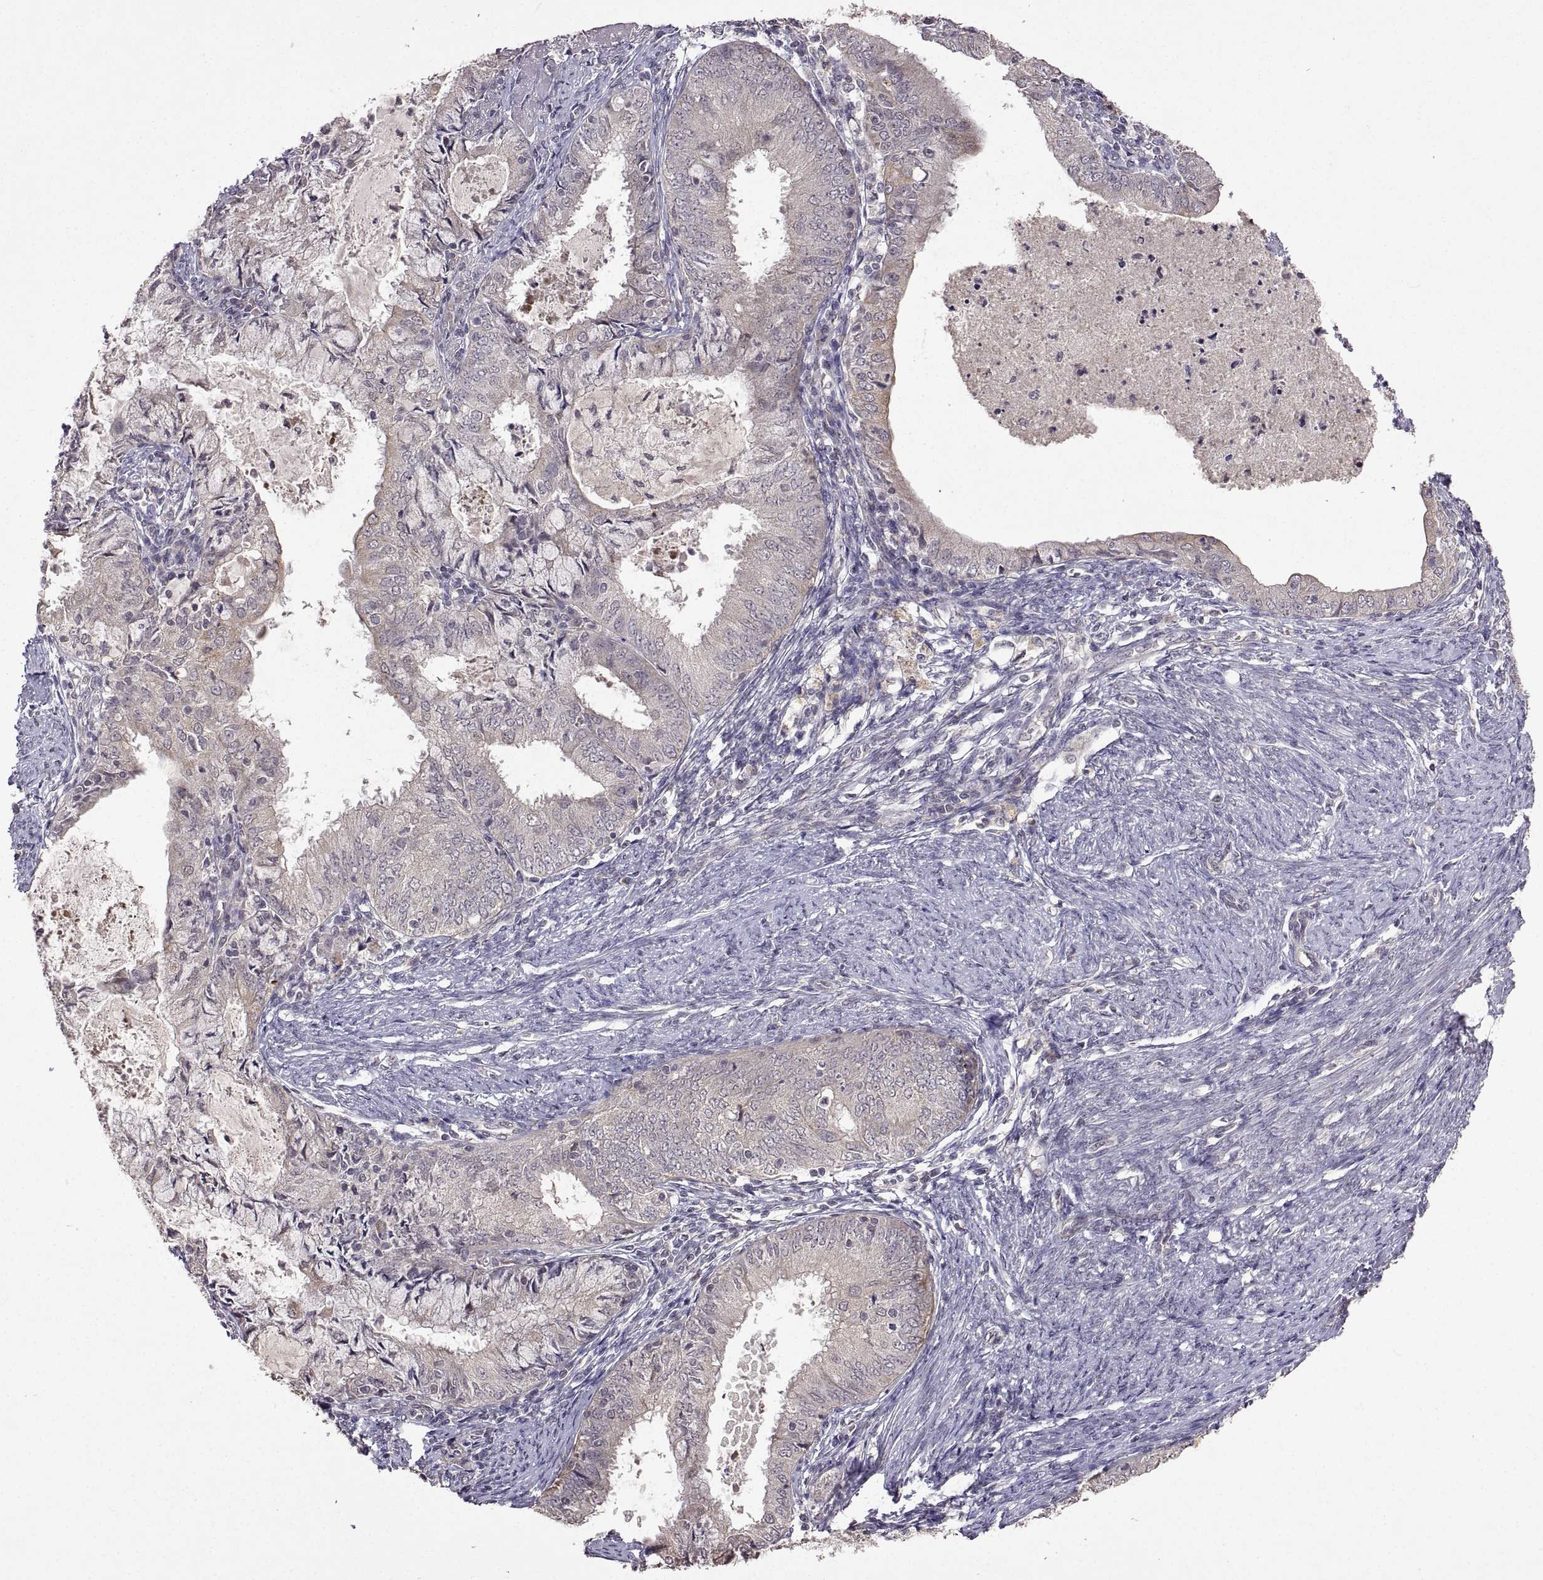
{"staining": {"intensity": "negative", "quantity": "none", "location": "none"}, "tissue": "endometrial cancer", "cell_type": "Tumor cells", "image_type": "cancer", "snomed": [{"axis": "morphology", "description": "Adenocarcinoma, NOS"}, {"axis": "topography", "description": "Endometrium"}], "caption": "The photomicrograph displays no significant staining in tumor cells of endometrial cancer.", "gene": "LAMA1", "patient": {"sex": "female", "age": 57}}